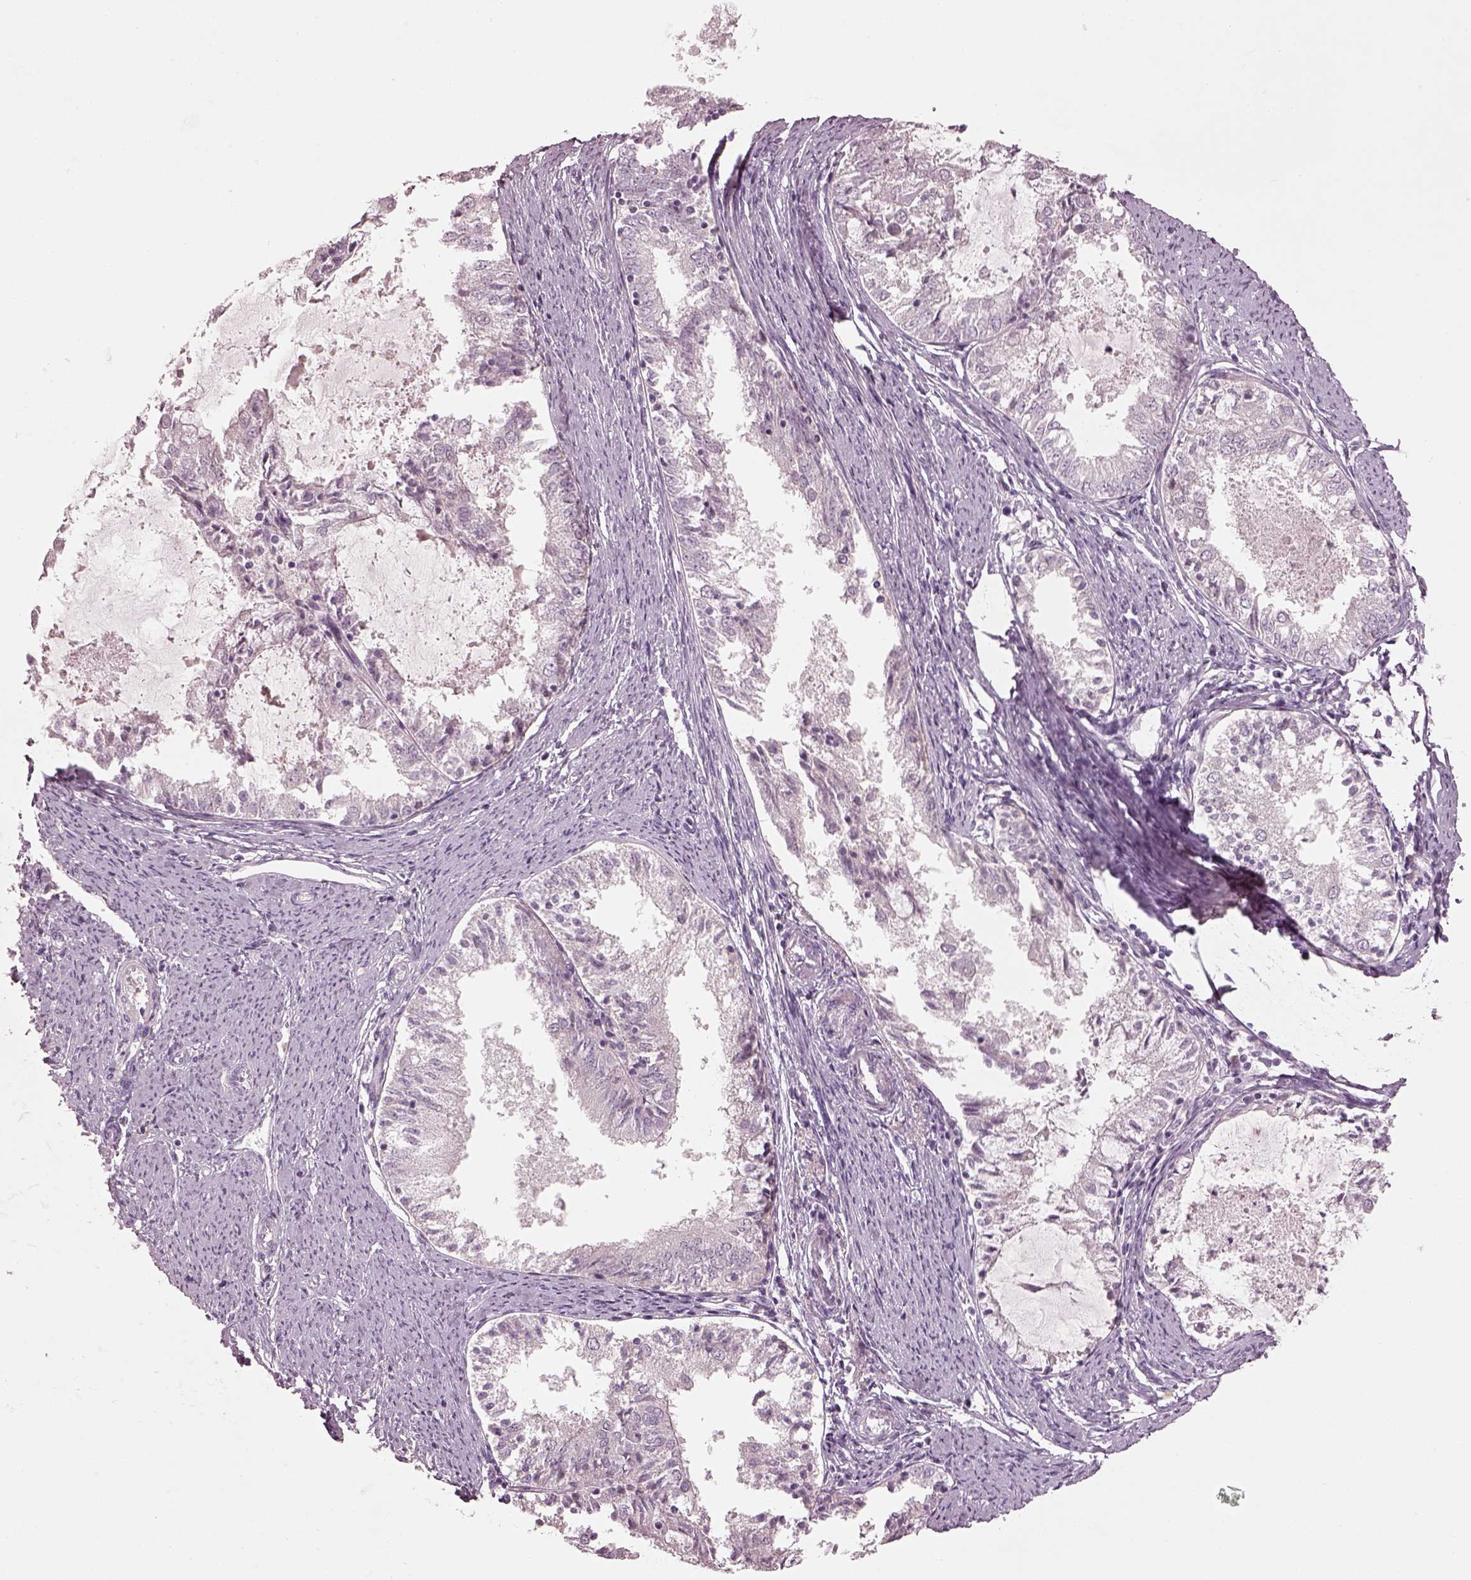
{"staining": {"intensity": "negative", "quantity": "none", "location": "none"}, "tissue": "endometrial cancer", "cell_type": "Tumor cells", "image_type": "cancer", "snomed": [{"axis": "morphology", "description": "Adenocarcinoma, NOS"}, {"axis": "topography", "description": "Endometrium"}], "caption": "Immunohistochemical staining of human endometrial cancer reveals no significant positivity in tumor cells.", "gene": "SPATA6L", "patient": {"sex": "female", "age": 57}}